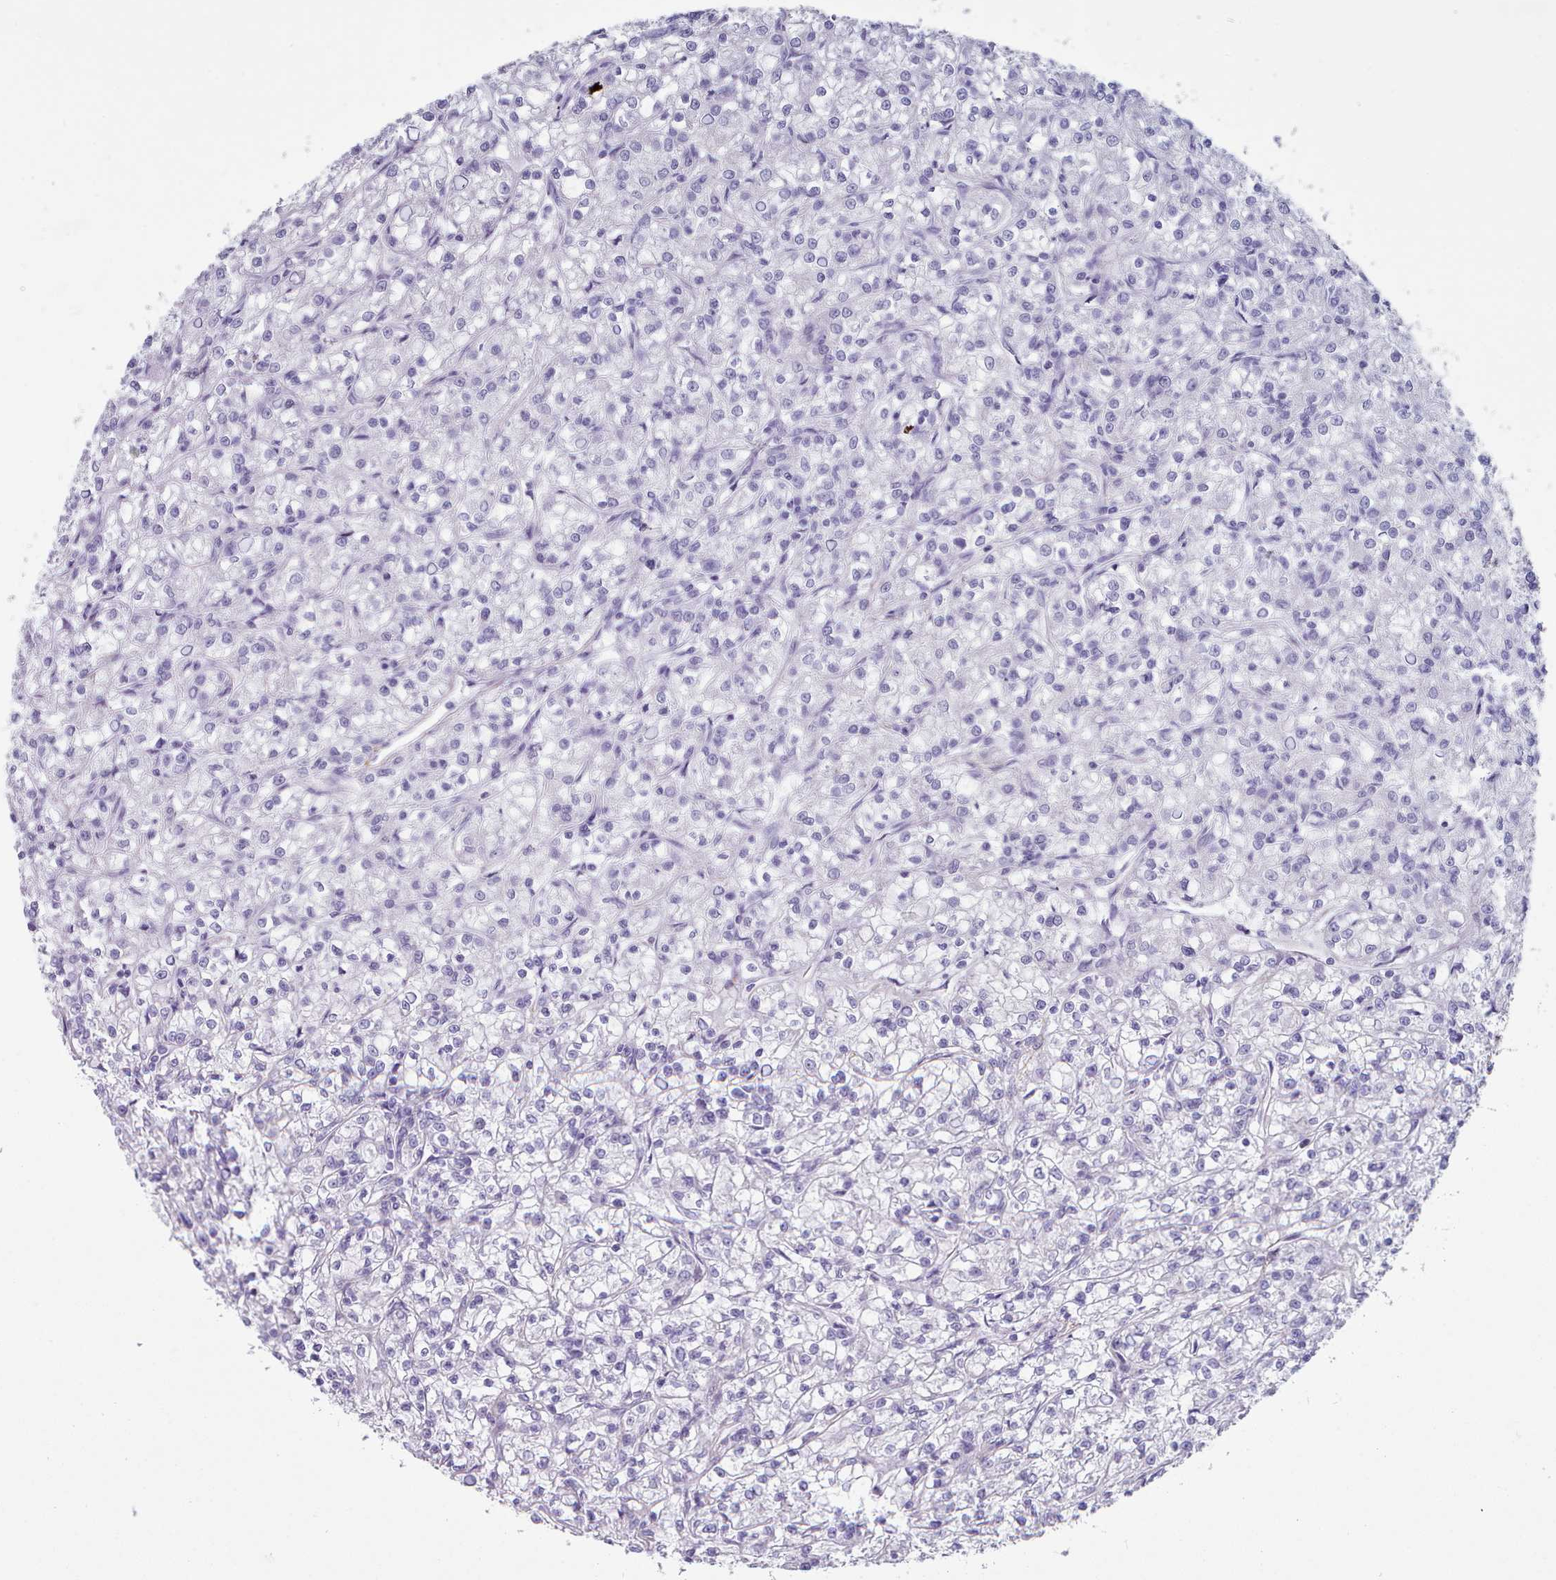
{"staining": {"intensity": "negative", "quantity": "none", "location": "none"}, "tissue": "renal cancer", "cell_type": "Tumor cells", "image_type": "cancer", "snomed": [{"axis": "morphology", "description": "Adenocarcinoma, NOS"}, {"axis": "topography", "description": "Kidney"}], "caption": "Micrograph shows no protein positivity in tumor cells of adenocarcinoma (renal) tissue.", "gene": "FPGS", "patient": {"sex": "female", "age": 59}}